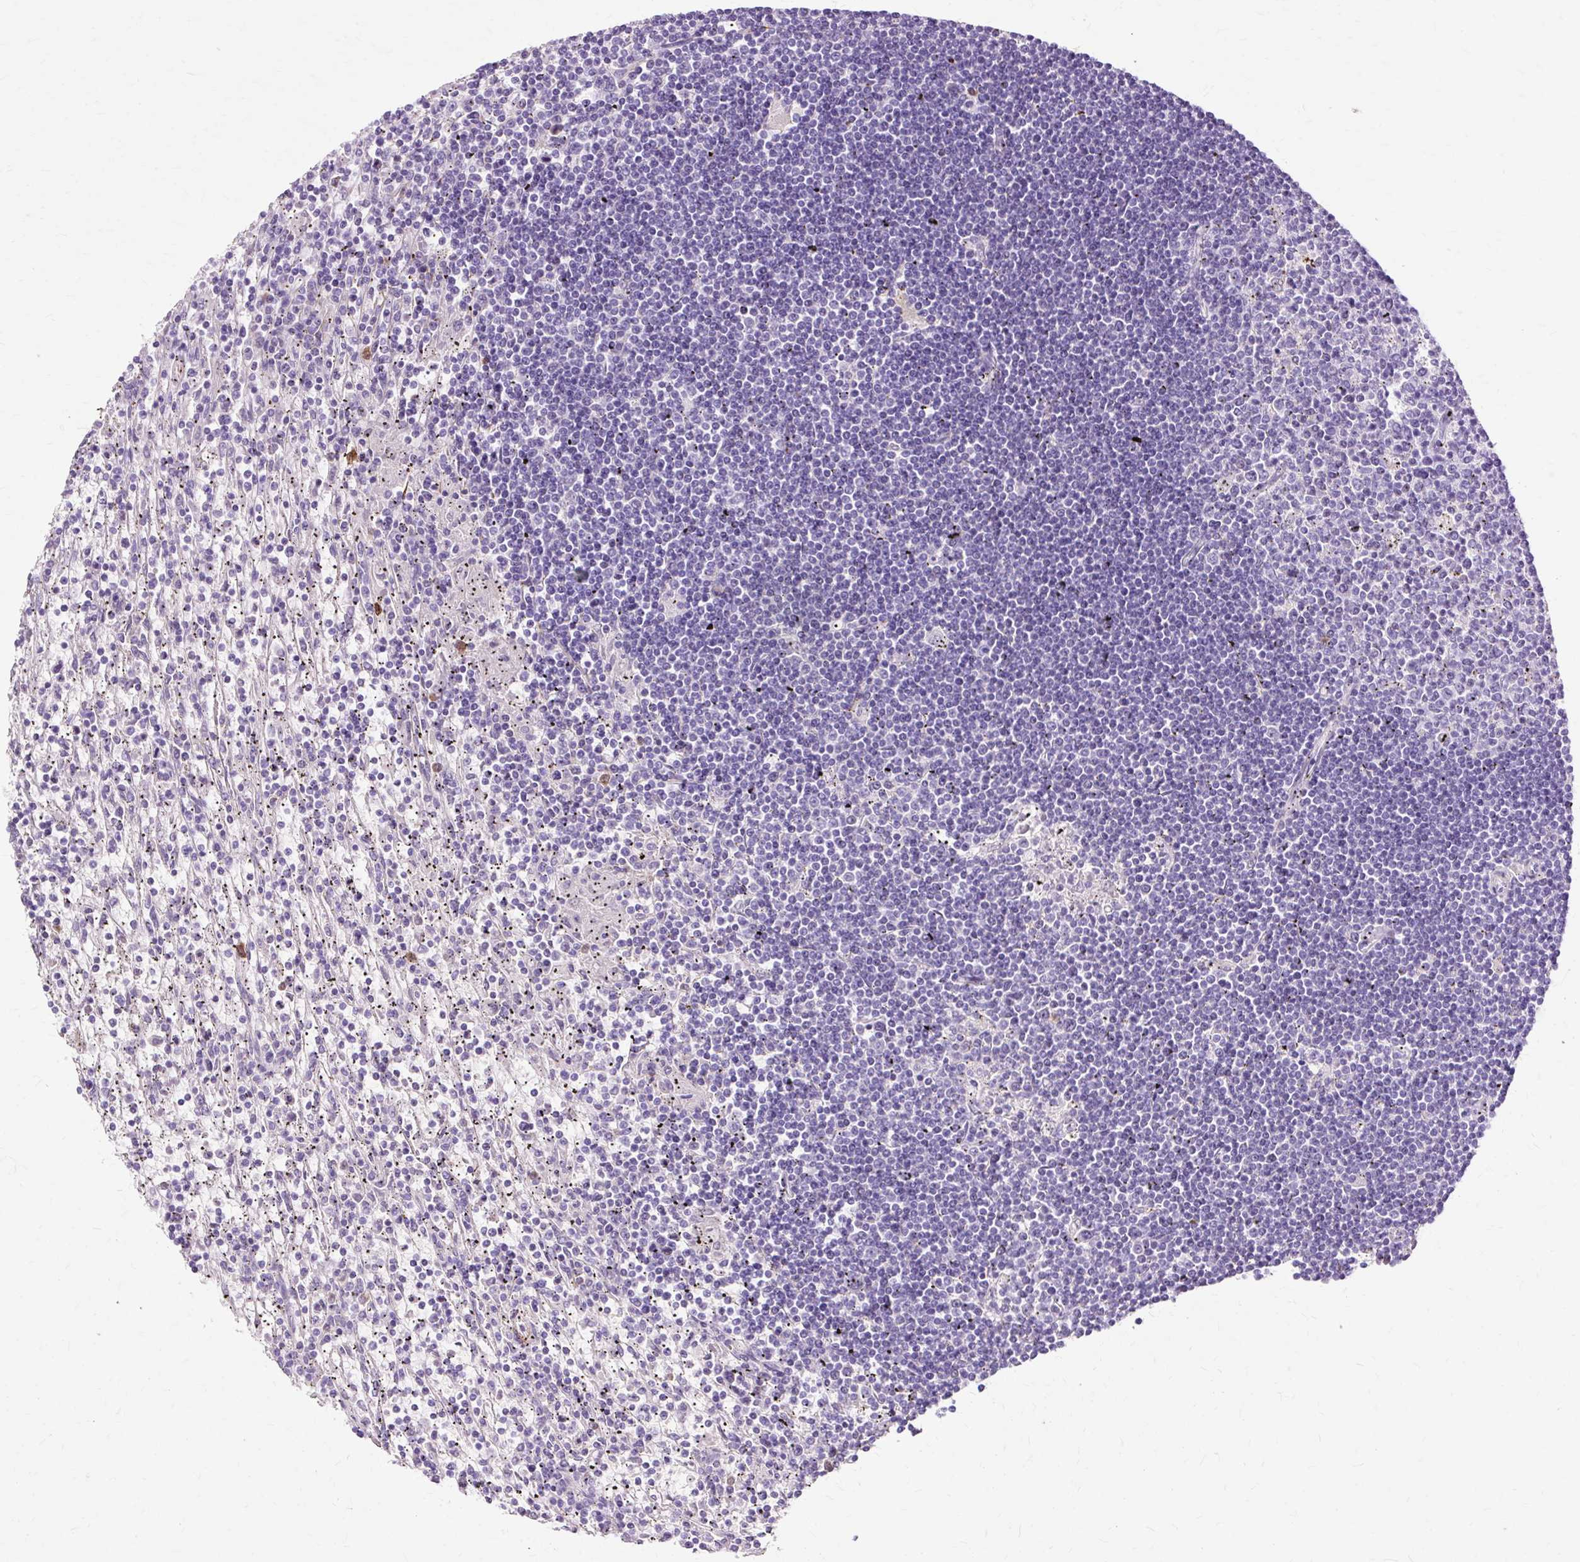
{"staining": {"intensity": "negative", "quantity": "none", "location": "none"}, "tissue": "lymphoma", "cell_type": "Tumor cells", "image_type": "cancer", "snomed": [{"axis": "morphology", "description": "Malignant lymphoma, non-Hodgkin's type, Low grade"}, {"axis": "topography", "description": "Spleen"}], "caption": "Immunohistochemical staining of human malignant lymphoma, non-Hodgkin's type (low-grade) shows no significant staining in tumor cells. (DAB (3,3'-diaminobenzidine) IHC with hematoxylin counter stain).", "gene": "DCTN4", "patient": {"sex": "male", "age": 76}}